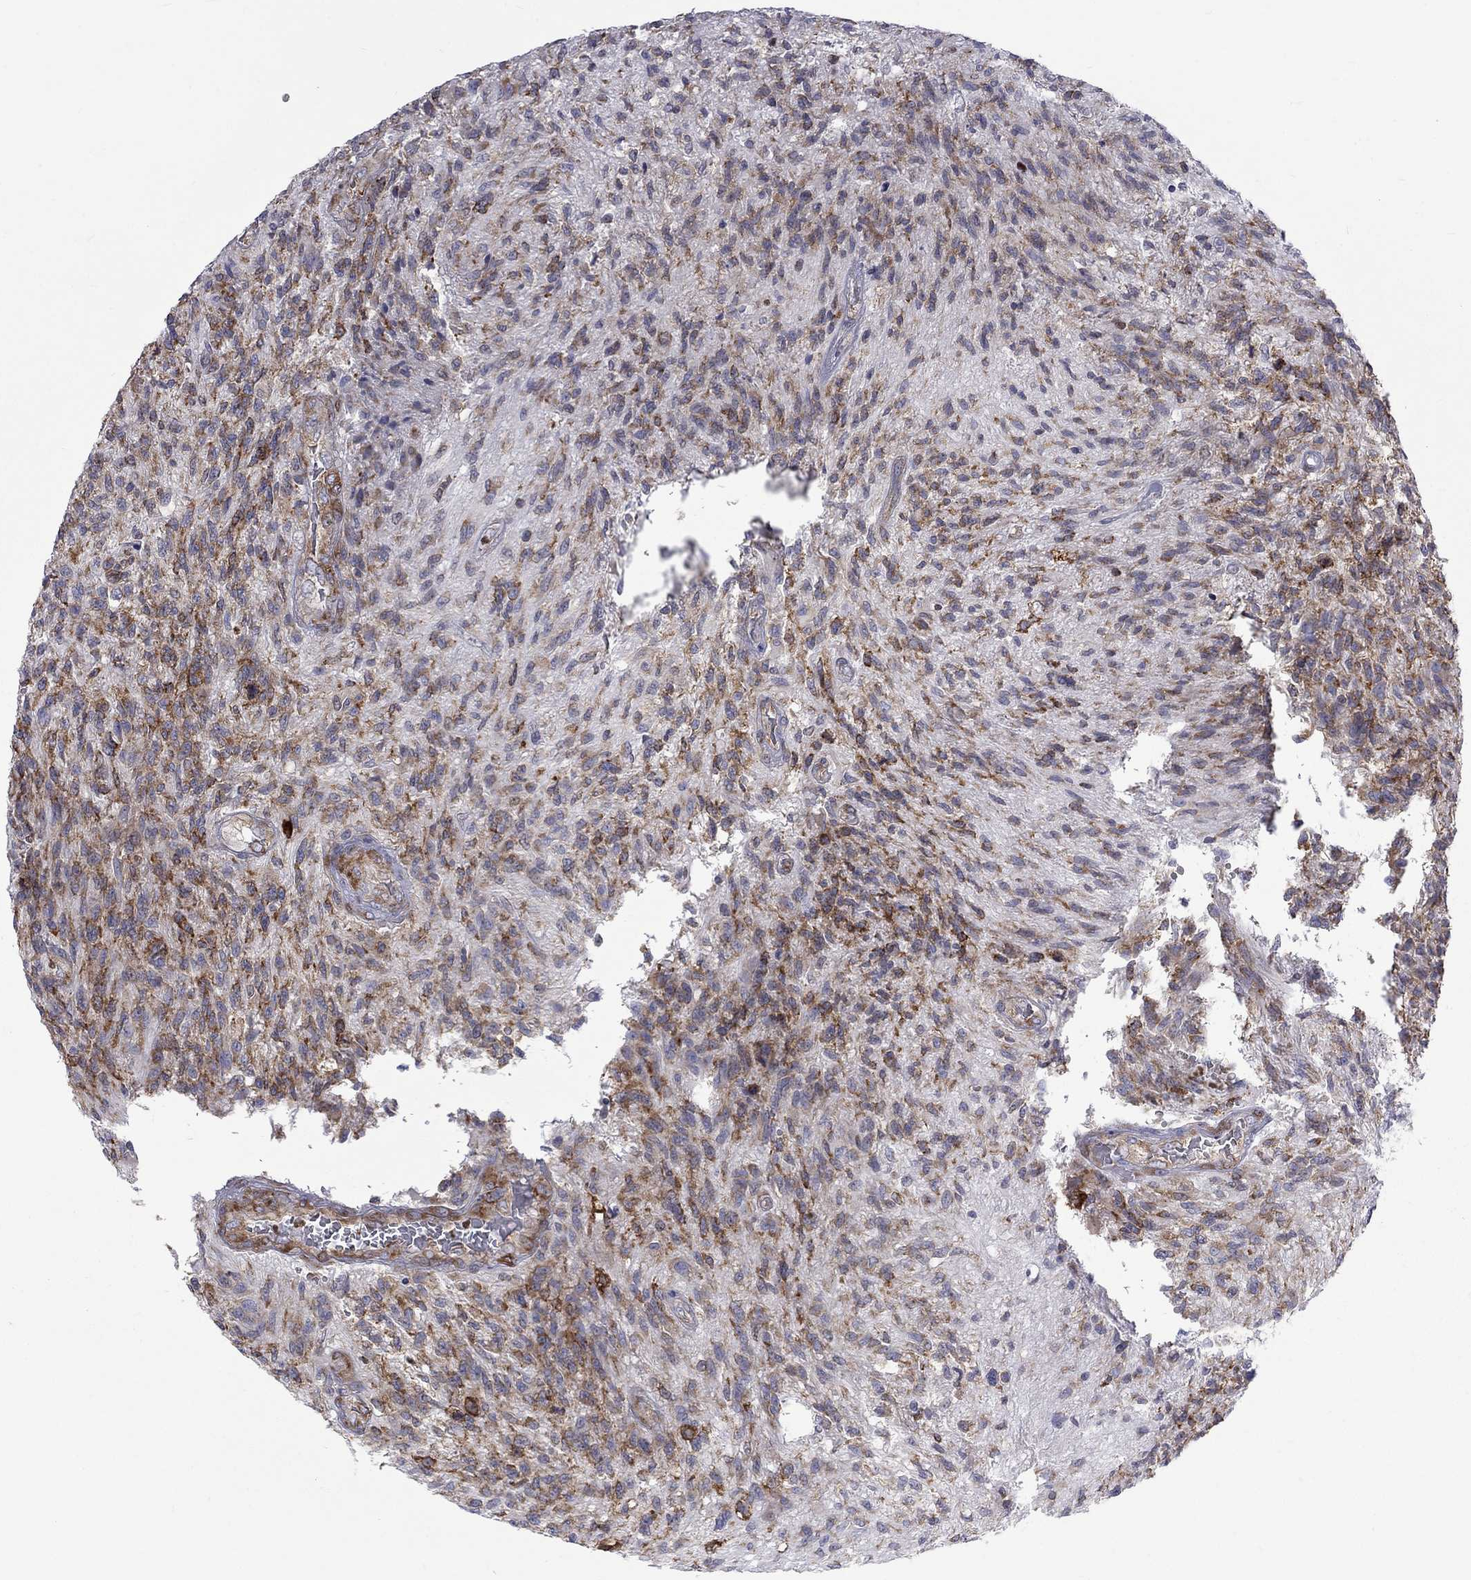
{"staining": {"intensity": "strong", "quantity": "25%-75%", "location": "cytoplasmic/membranous"}, "tissue": "glioma", "cell_type": "Tumor cells", "image_type": "cancer", "snomed": [{"axis": "morphology", "description": "Glioma, malignant, High grade"}, {"axis": "topography", "description": "Brain"}], "caption": "This micrograph shows immunohistochemistry (IHC) staining of glioma, with high strong cytoplasmic/membranous staining in approximately 25%-75% of tumor cells.", "gene": "PABPC4", "patient": {"sex": "male", "age": 56}}